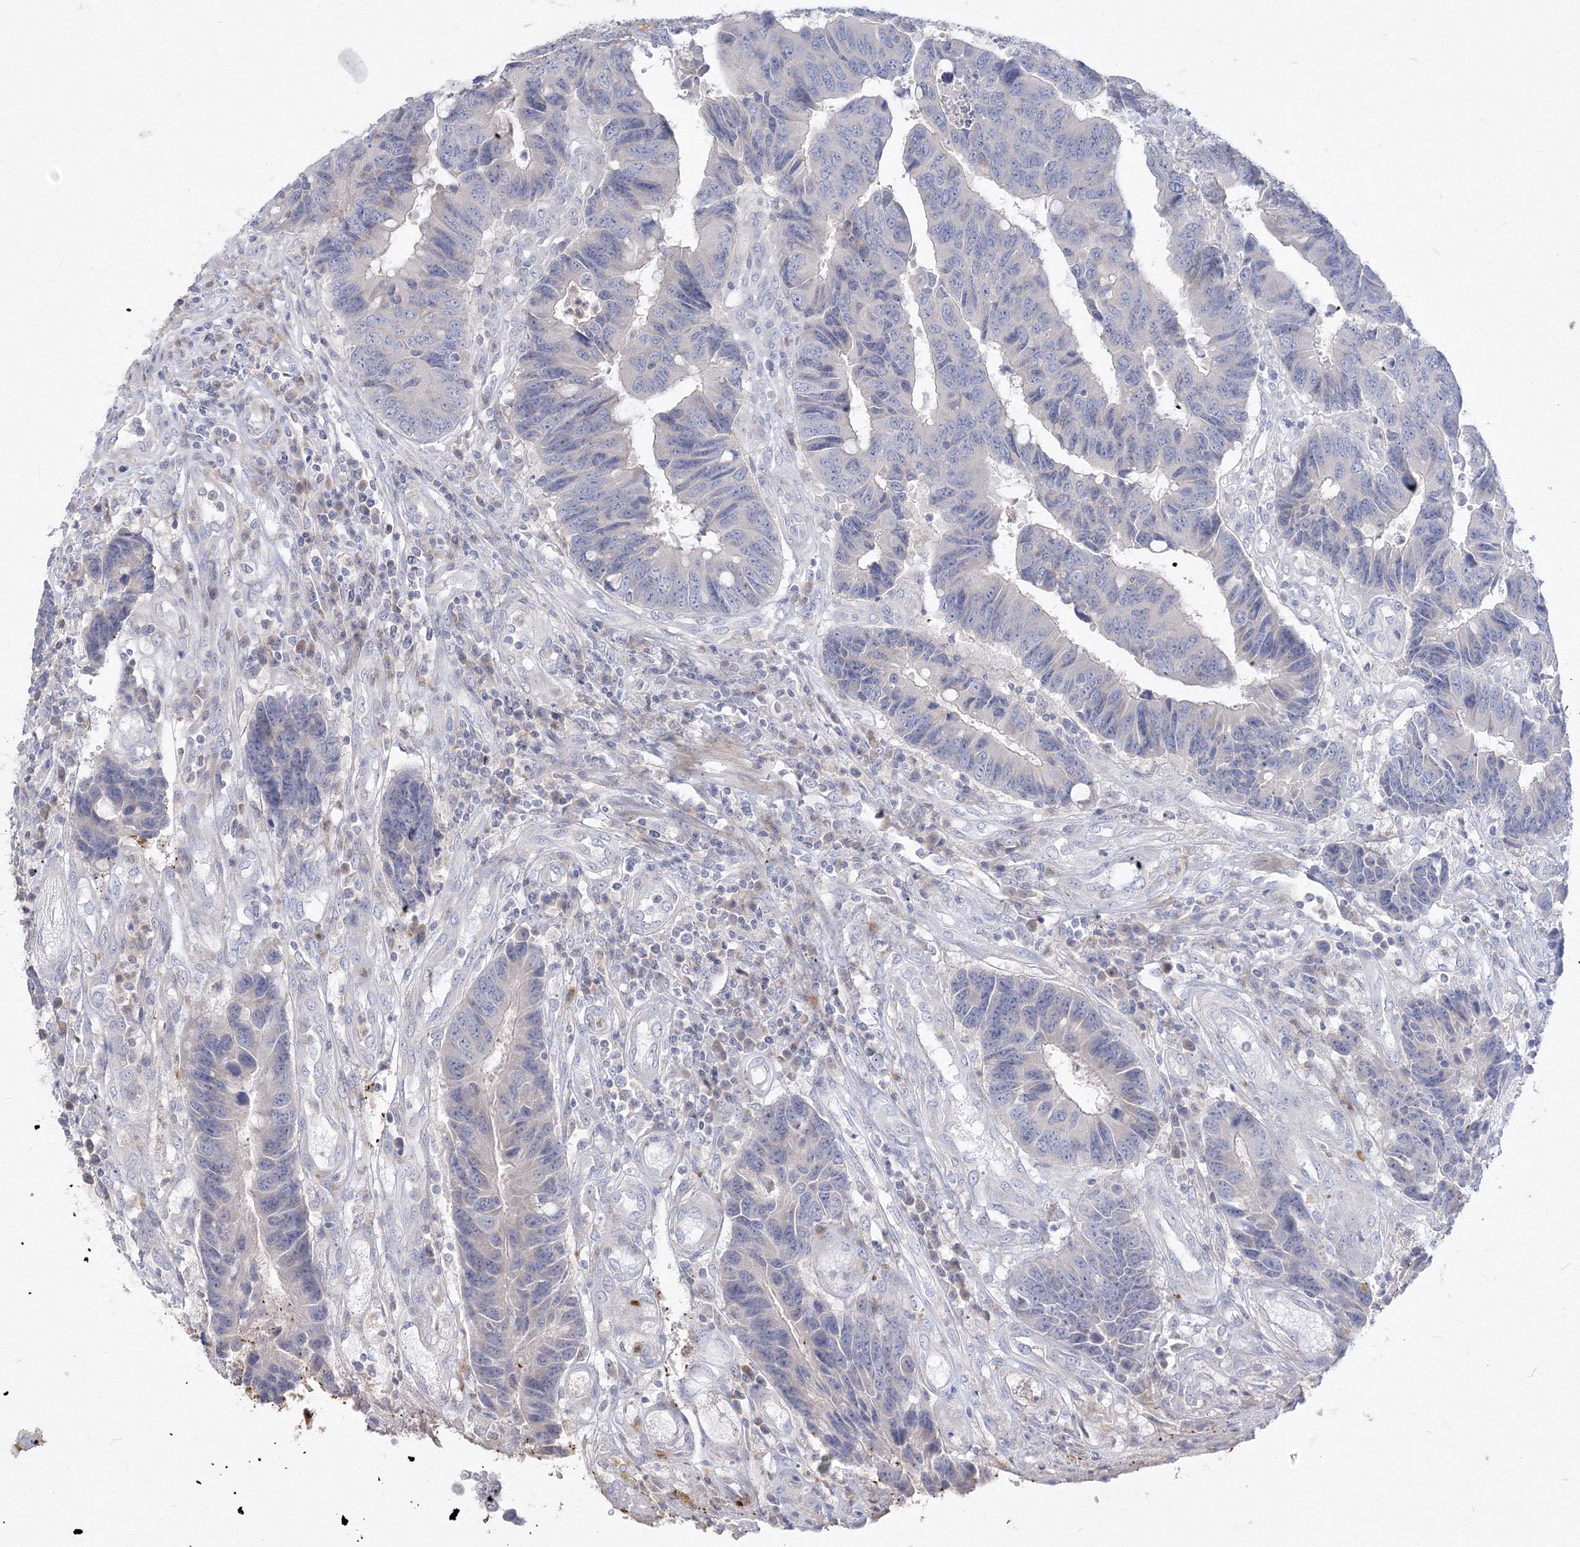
{"staining": {"intensity": "negative", "quantity": "none", "location": "none"}, "tissue": "colorectal cancer", "cell_type": "Tumor cells", "image_type": "cancer", "snomed": [{"axis": "morphology", "description": "Adenocarcinoma, NOS"}, {"axis": "topography", "description": "Rectum"}], "caption": "Immunohistochemistry histopathology image of human colorectal adenocarcinoma stained for a protein (brown), which exhibits no staining in tumor cells.", "gene": "FBXL8", "patient": {"sex": "male", "age": 84}}